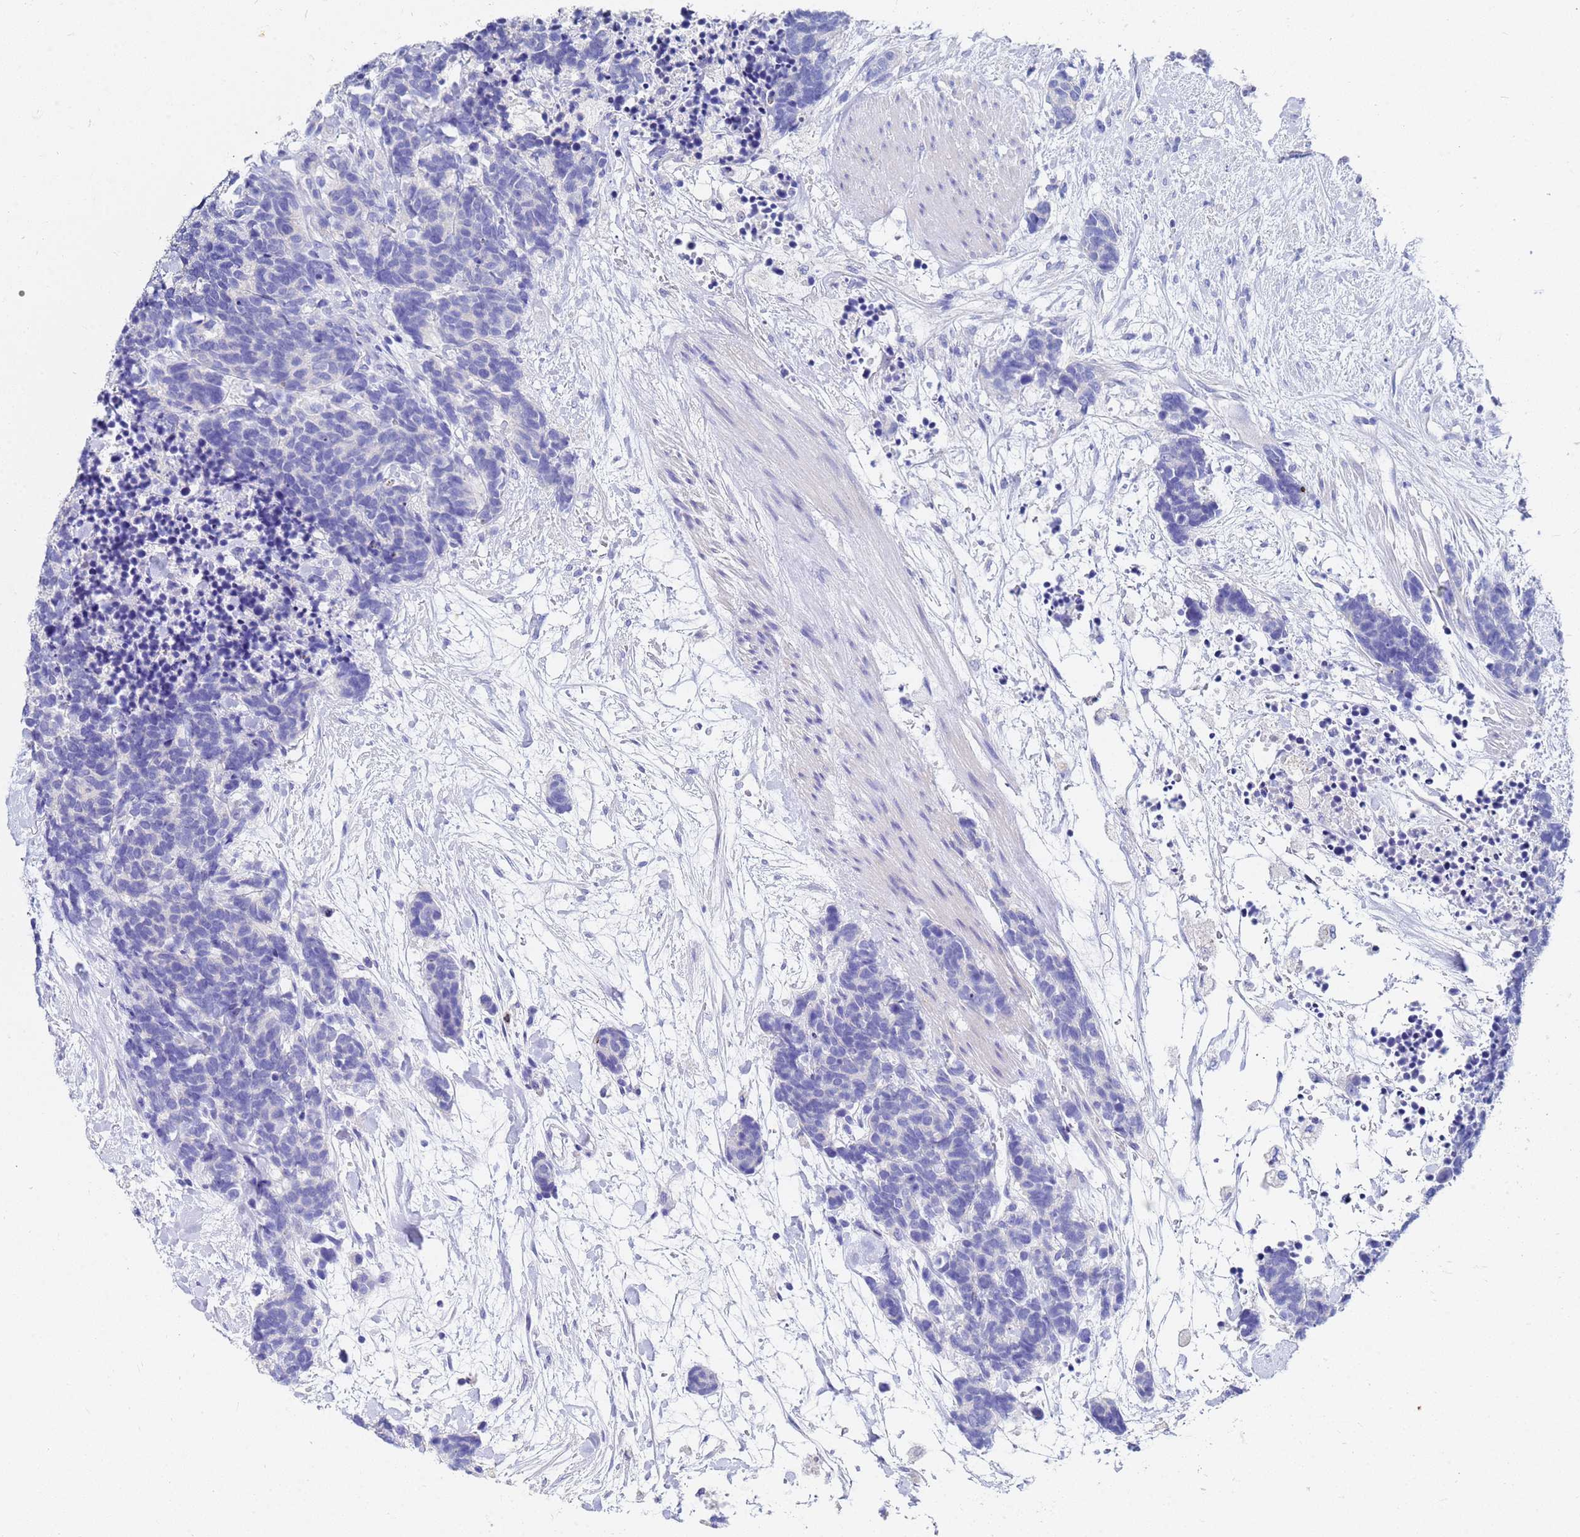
{"staining": {"intensity": "weak", "quantity": "<25%", "location": "cytoplasmic/membranous"}, "tissue": "carcinoid", "cell_type": "Tumor cells", "image_type": "cancer", "snomed": [{"axis": "morphology", "description": "Carcinoma, NOS"}, {"axis": "morphology", "description": "Carcinoid, malignant, NOS"}, {"axis": "topography", "description": "Prostate"}], "caption": "Tumor cells show no significant positivity in malignant carcinoid.", "gene": "C2orf72", "patient": {"sex": "male", "age": 57}}